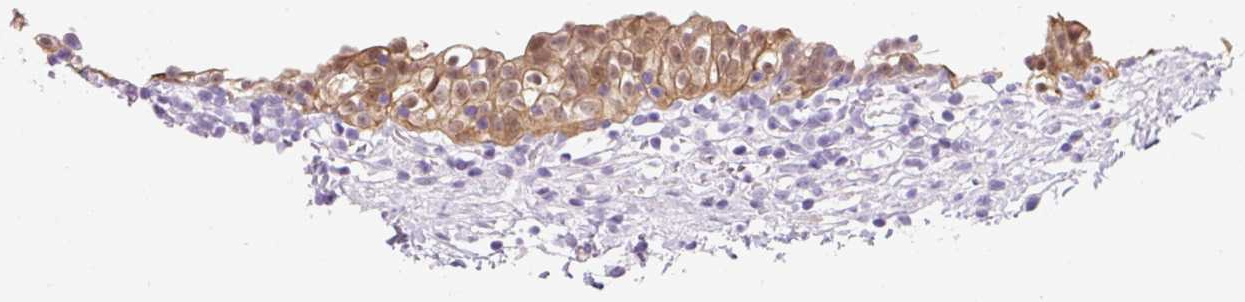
{"staining": {"intensity": "moderate", "quantity": "<25%", "location": "cytoplasmic/membranous,nuclear"}, "tissue": "urinary bladder", "cell_type": "Urothelial cells", "image_type": "normal", "snomed": [{"axis": "morphology", "description": "Normal tissue, NOS"}, {"axis": "topography", "description": "Urinary bladder"}, {"axis": "topography", "description": "Peripheral nerve tissue"}], "caption": "DAB immunohistochemical staining of unremarkable human urinary bladder exhibits moderate cytoplasmic/membranous,nuclear protein staining in approximately <25% of urothelial cells.", "gene": "FABP5", "patient": {"sex": "male", "age": 55}}